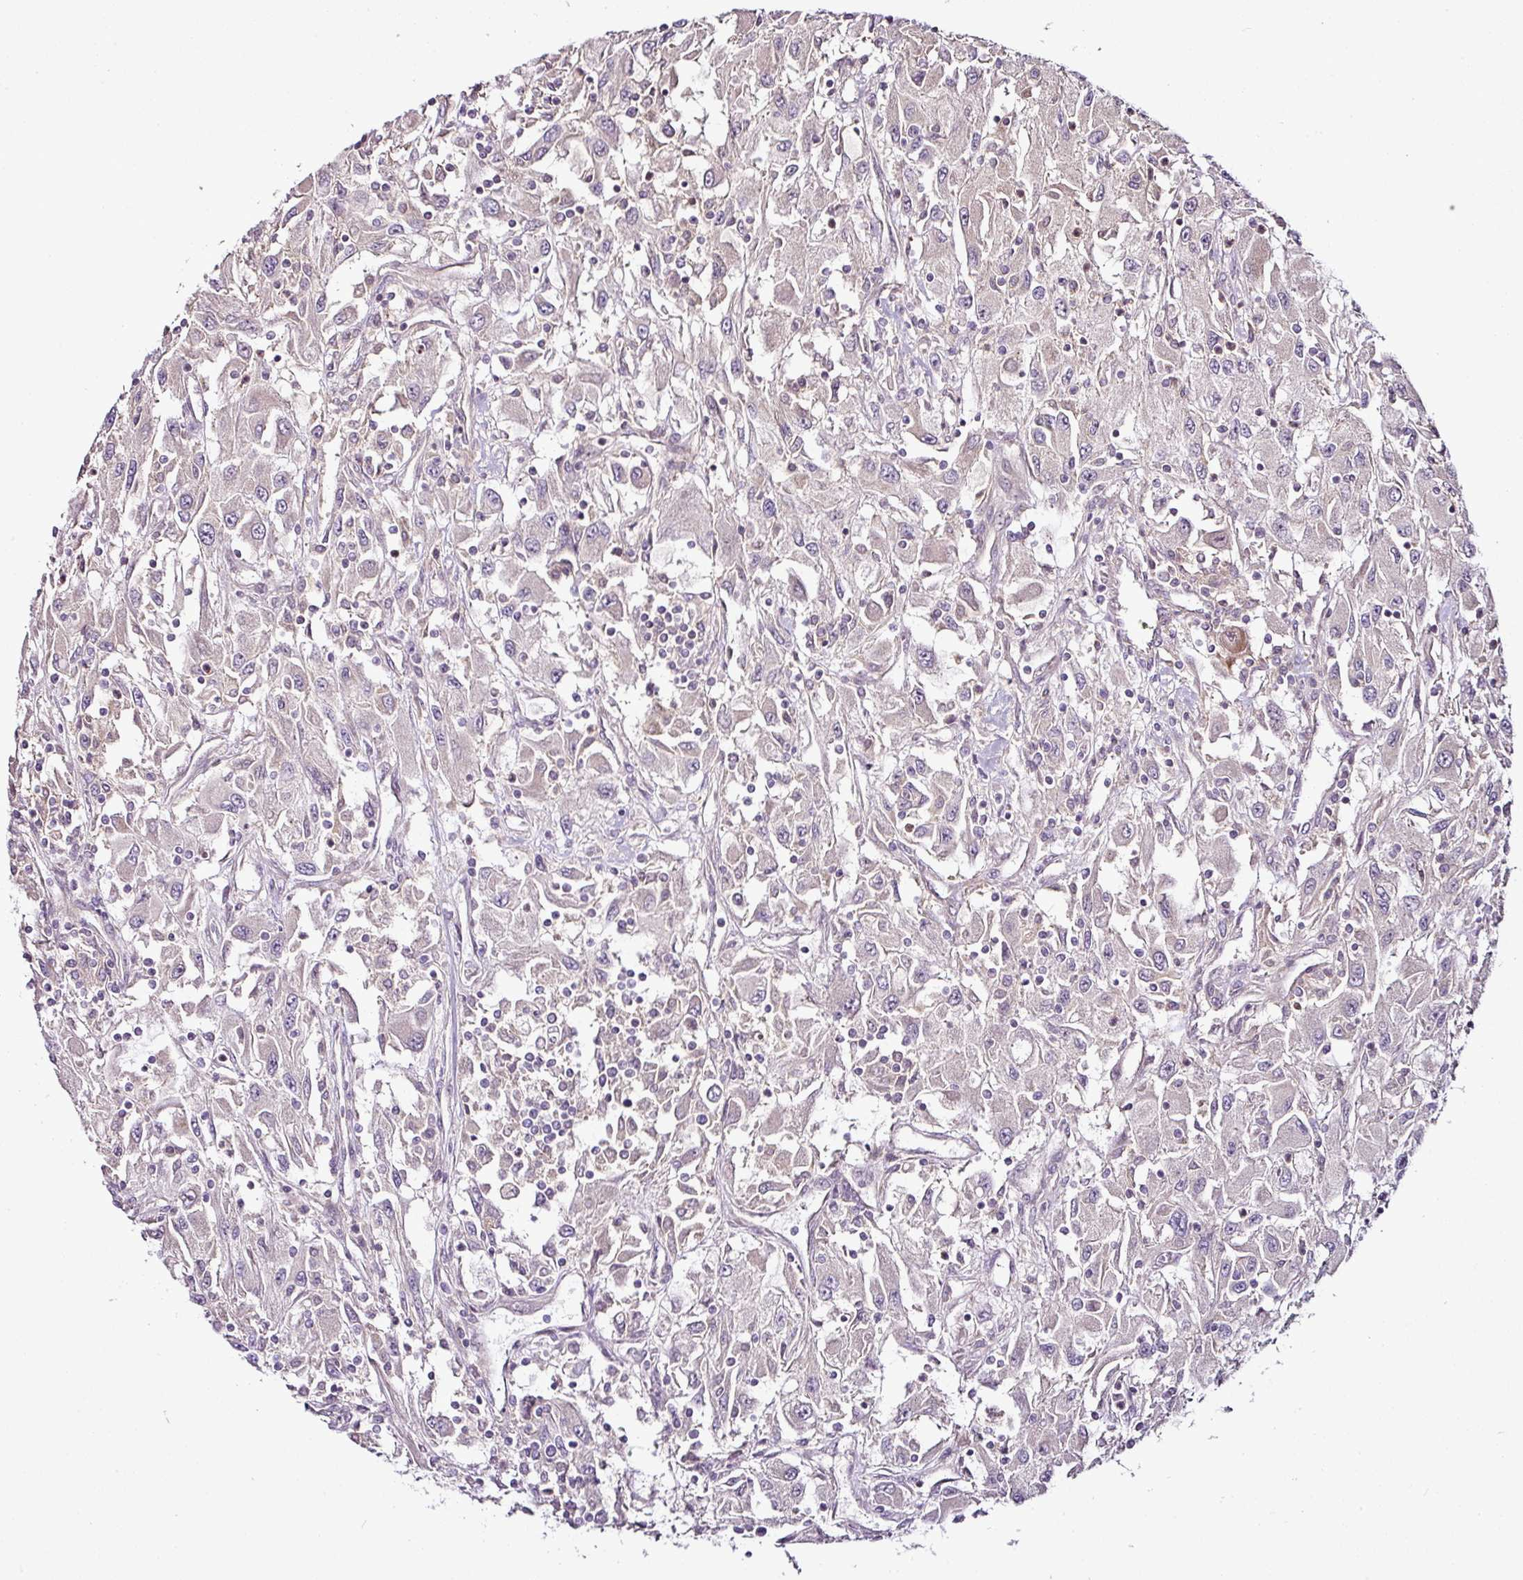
{"staining": {"intensity": "negative", "quantity": "none", "location": "none"}, "tissue": "renal cancer", "cell_type": "Tumor cells", "image_type": "cancer", "snomed": [{"axis": "morphology", "description": "Adenocarcinoma, NOS"}, {"axis": "topography", "description": "Kidney"}], "caption": "This is an immunohistochemistry micrograph of renal adenocarcinoma. There is no expression in tumor cells.", "gene": "DCAF13", "patient": {"sex": "female", "age": 67}}